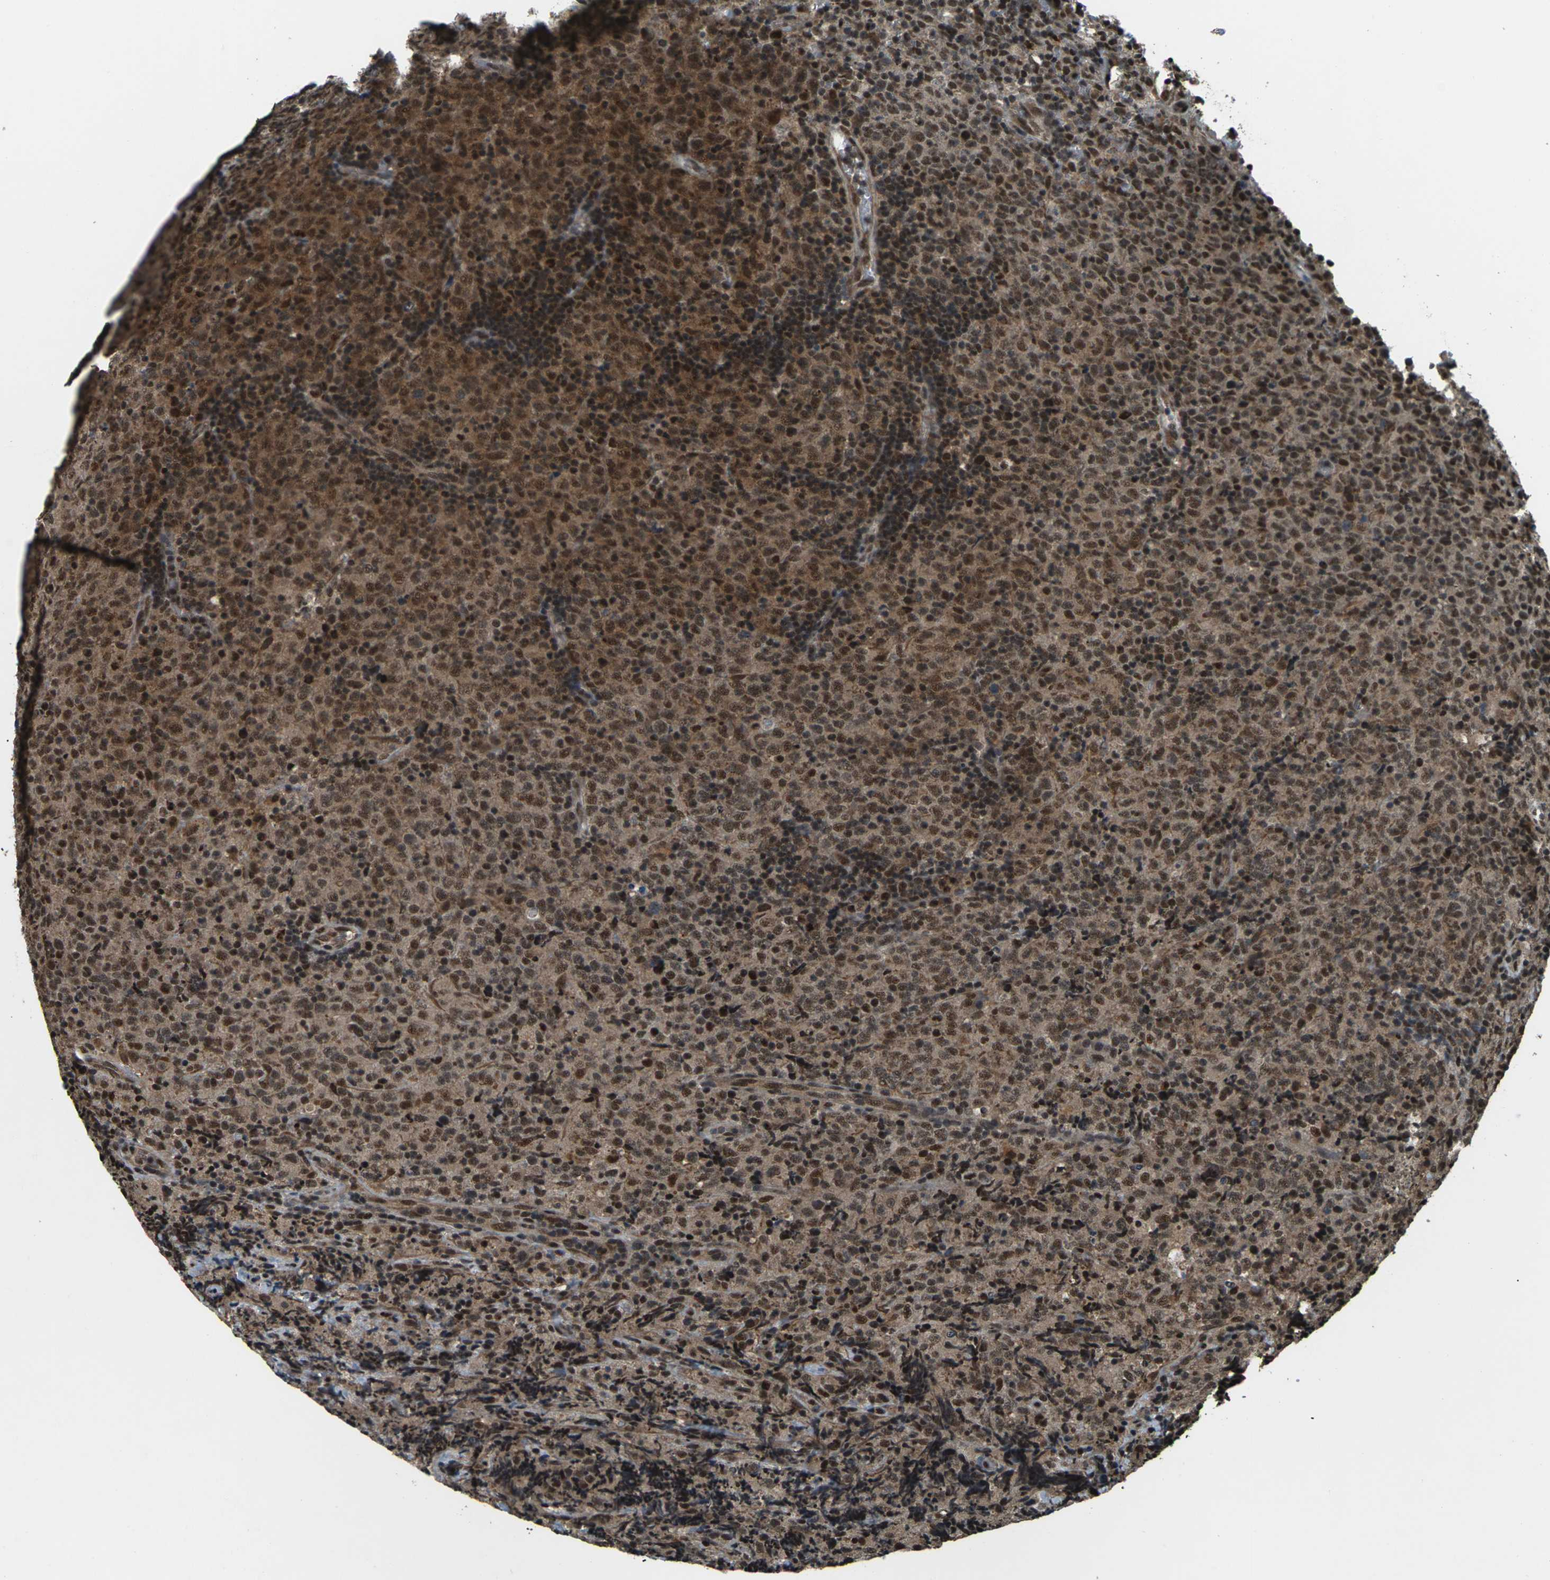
{"staining": {"intensity": "moderate", "quantity": ">75%", "location": "cytoplasmic/membranous,nuclear"}, "tissue": "lymphoma", "cell_type": "Tumor cells", "image_type": "cancer", "snomed": [{"axis": "morphology", "description": "Malignant lymphoma, non-Hodgkin's type, High grade"}, {"axis": "topography", "description": "Tonsil"}], "caption": "The photomicrograph demonstrates staining of lymphoma, revealing moderate cytoplasmic/membranous and nuclear protein expression (brown color) within tumor cells.", "gene": "NR4A2", "patient": {"sex": "female", "age": 36}}